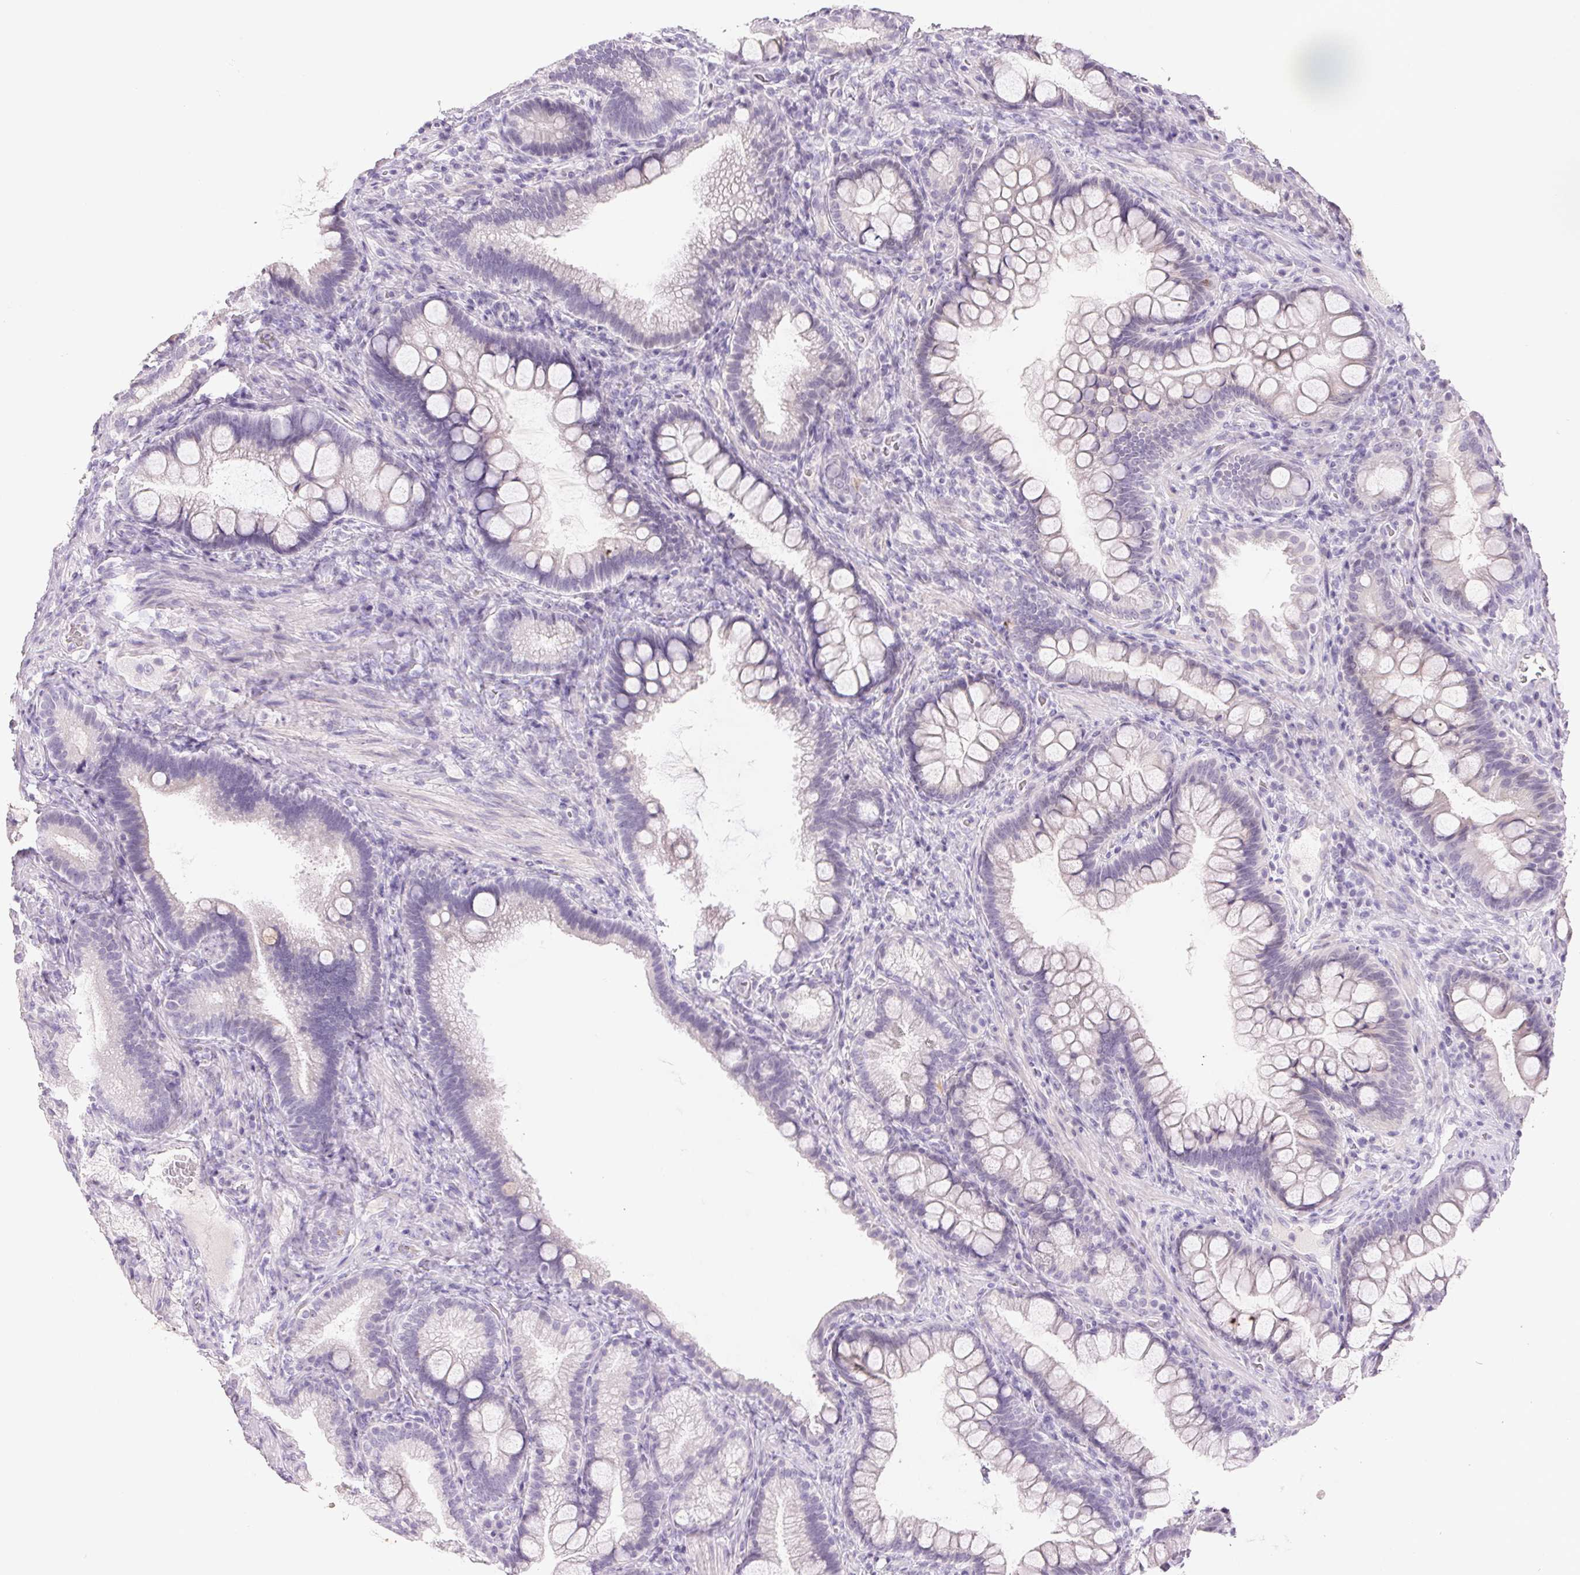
{"staining": {"intensity": "weak", "quantity": "<25%", "location": "cytoplasmic/membranous"}, "tissue": "duodenum", "cell_type": "Glandular cells", "image_type": "normal", "snomed": [{"axis": "morphology", "description": "Normal tissue, NOS"}, {"axis": "topography", "description": "Pancreas"}, {"axis": "topography", "description": "Duodenum"}], "caption": "A high-resolution histopathology image shows IHC staining of normal duodenum, which shows no significant expression in glandular cells. Brightfield microscopy of immunohistochemistry (IHC) stained with DAB (brown) and hematoxylin (blue), captured at high magnification.", "gene": "BPIFB2", "patient": {"sex": "male", "age": 59}}